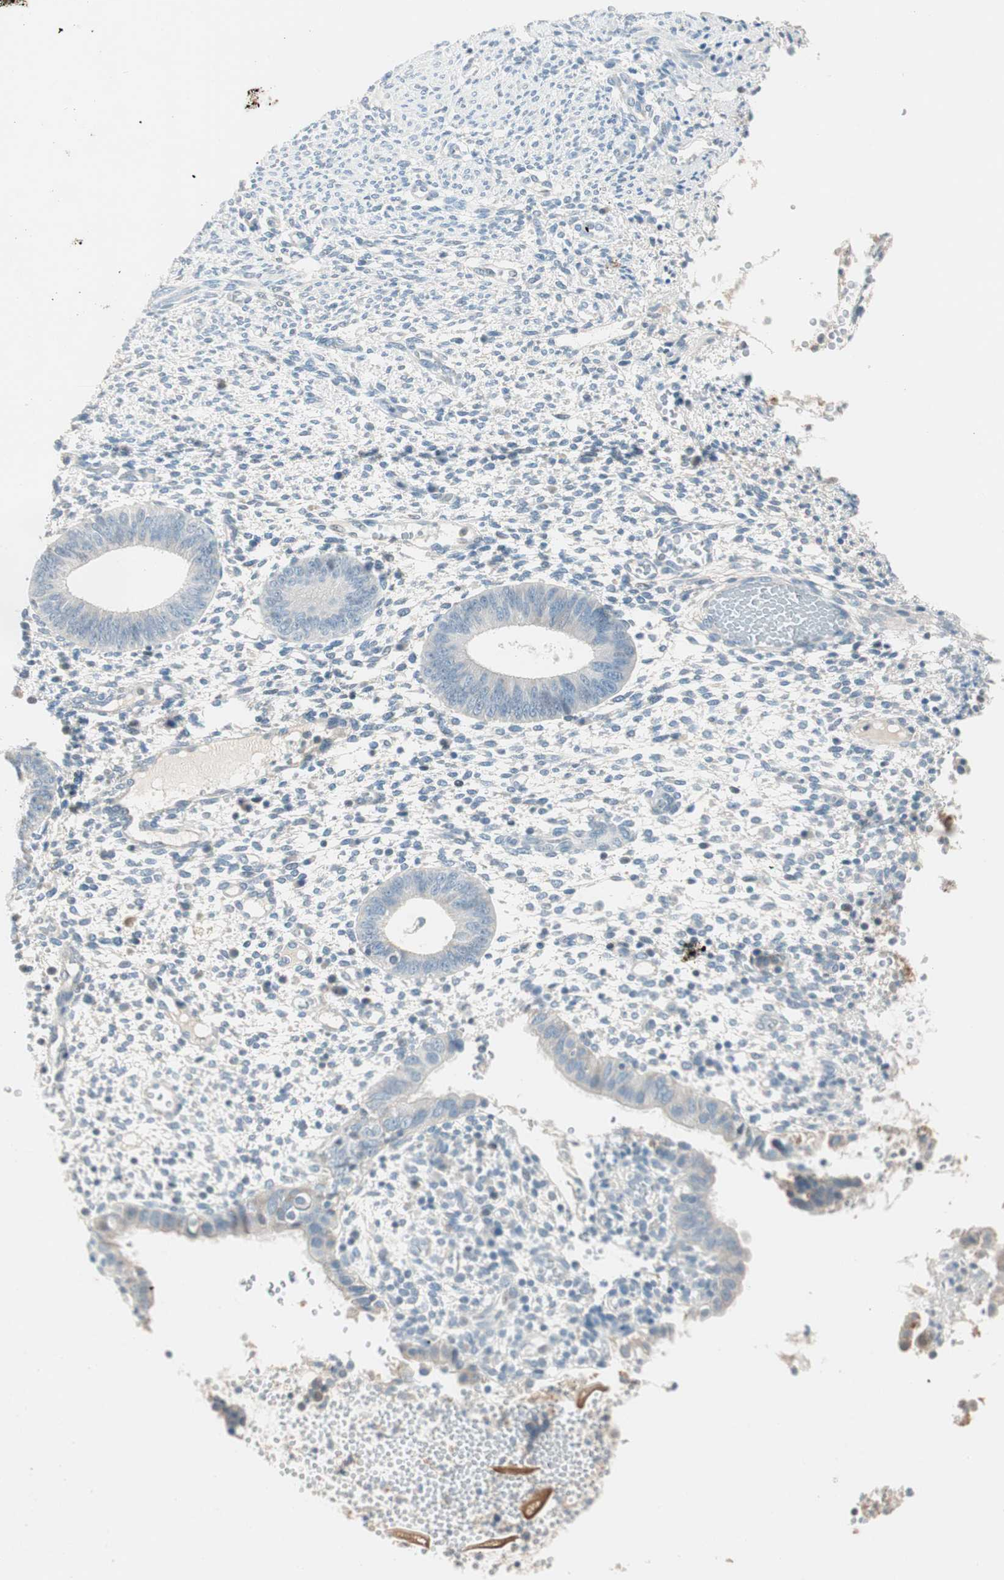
{"staining": {"intensity": "negative", "quantity": "none", "location": "none"}, "tissue": "endometrium", "cell_type": "Cells in endometrial stroma", "image_type": "normal", "snomed": [{"axis": "morphology", "description": "Normal tissue, NOS"}, {"axis": "topography", "description": "Endometrium"}], "caption": "Human endometrium stained for a protein using immunohistochemistry (IHC) exhibits no staining in cells in endometrial stroma.", "gene": "GNAO1", "patient": {"sex": "female", "age": 35}}